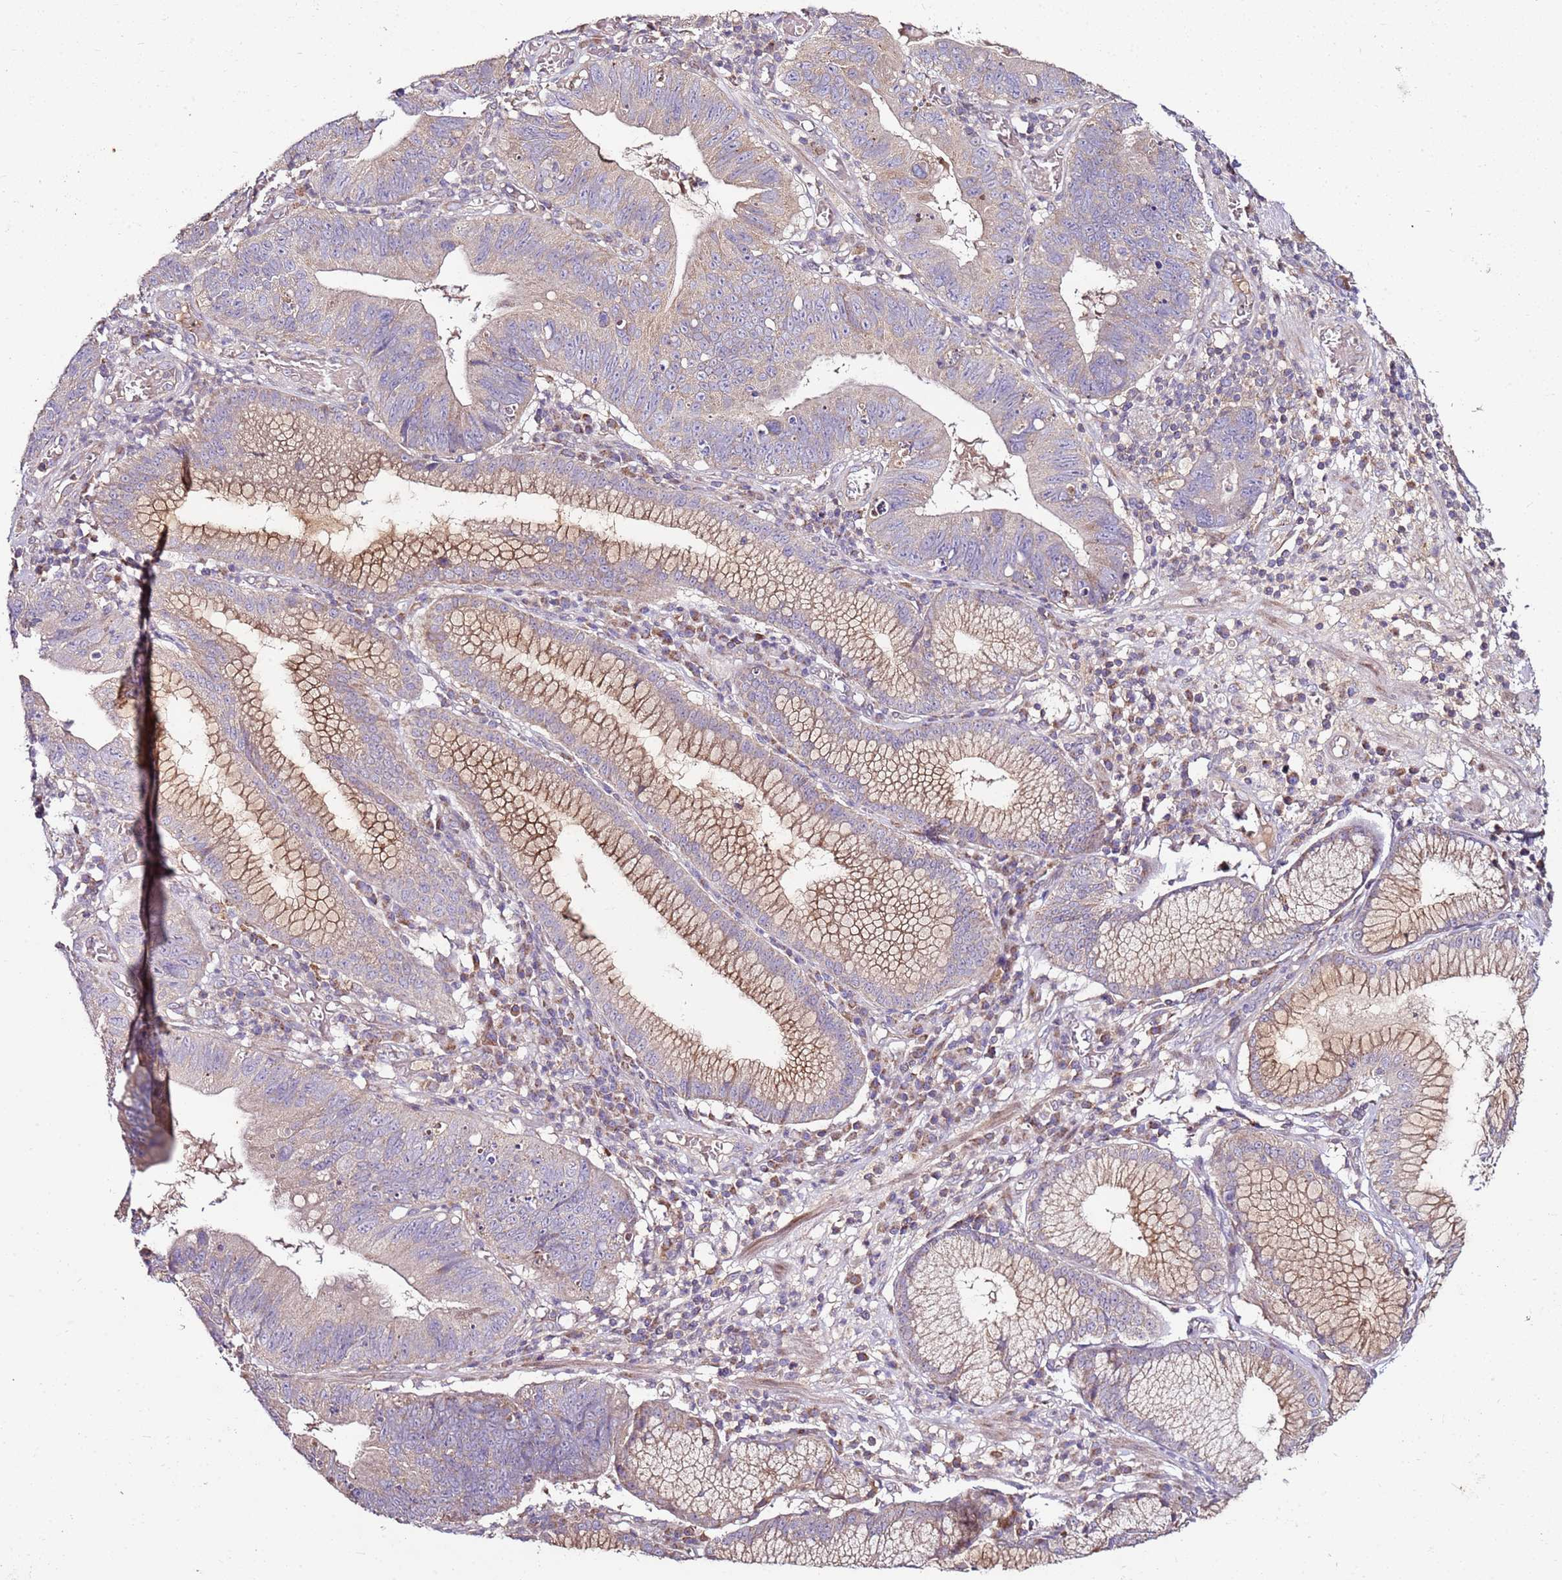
{"staining": {"intensity": "moderate", "quantity": "<25%", "location": "cytoplasmic/membranous"}, "tissue": "stomach cancer", "cell_type": "Tumor cells", "image_type": "cancer", "snomed": [{"axis": "morphology", "description": "Adenocarcinoma, NOS"}, {"axis": "topography", "description": "Stomach"}], "caption": "Protein expression analysis of adenocarcinoma (stomach) reveals moderate cytoplasmic/membranous positivity in about <25% of tumor cells.", "gene": "KRTAP21-3", "patient": {"sex": "male", "age": 59}}